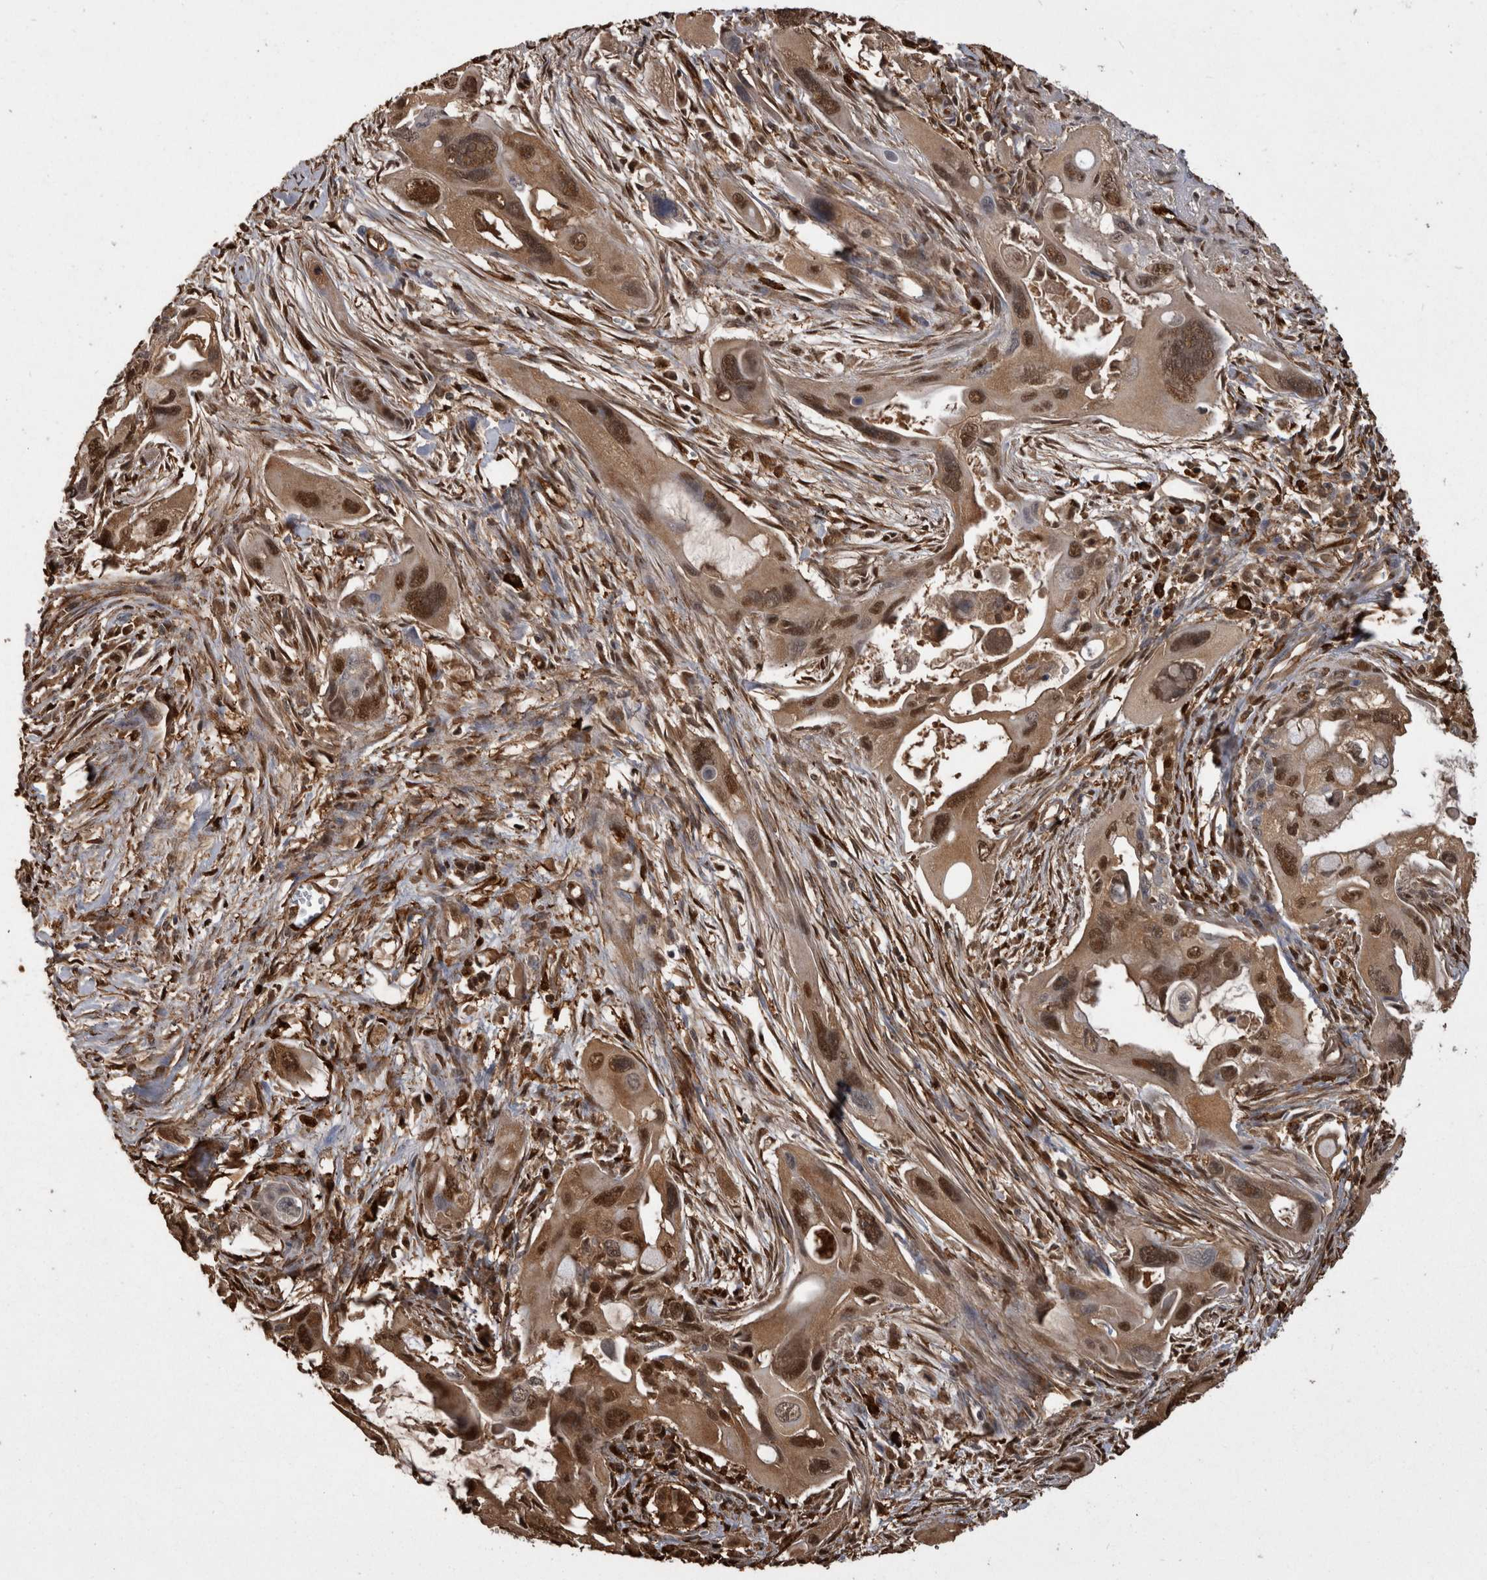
{"staining": {"intensity": "moderate", "quantity": ">75%", "location": "cytoplasmic/membranous,nuclear"}, "tissue": "pancreatic cancer", "cell_type": "Tumor cells", "image_type": "cancer", "snomed": [{"axis": "morphology", "description": "Adenocarcinoma, NOS"}, {"axis": "topography", "description": "Pancreas"}], "caption": "Protein staining of adenocarcinoma (pancreatic) tissue reveals moderate cytoplasmic/membranous and nuclear expression in approximately >75% of tumor cells.", "gene": "LXN", "patient": {"sex": "male", "age": 73}}